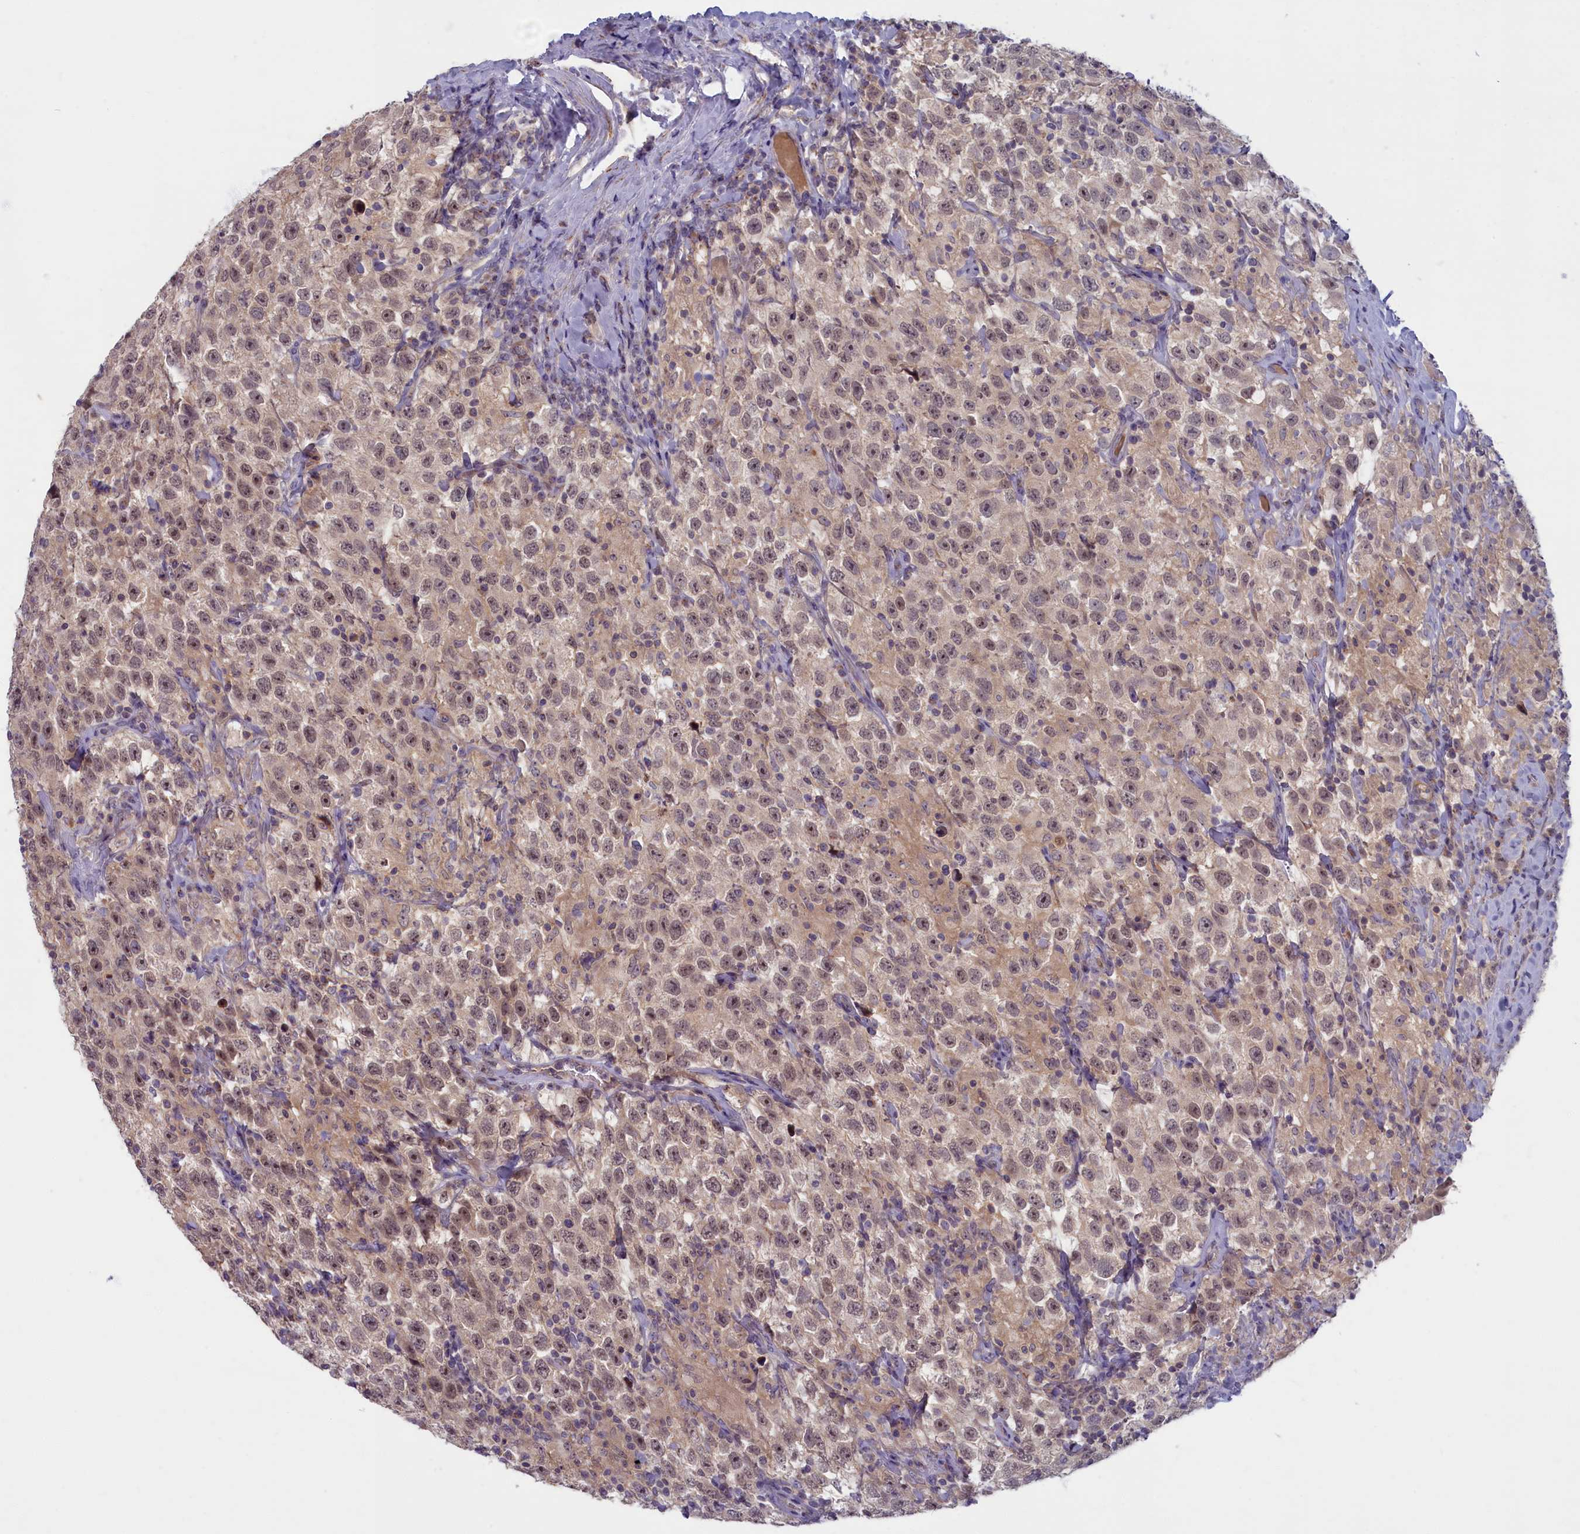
{"staining": {"intensity": "moderate", "quantity": ">75%", "location": "nuclear"}, "tissue": "testis cancer", "cell_type": "Tumor cells", "image_type": "cancer", "snomed": [{"axis": "morphology", "description": "Seminoma, NOS"}, {"axis": "topography", "description": "Testis"}], "caption": "Protein staining exhibits moderate nuclear positivity in about >75% of tumor cells in testis seminoma.", "gene": "TRPM4", "patient": {"sex": "male", "age": 41}}